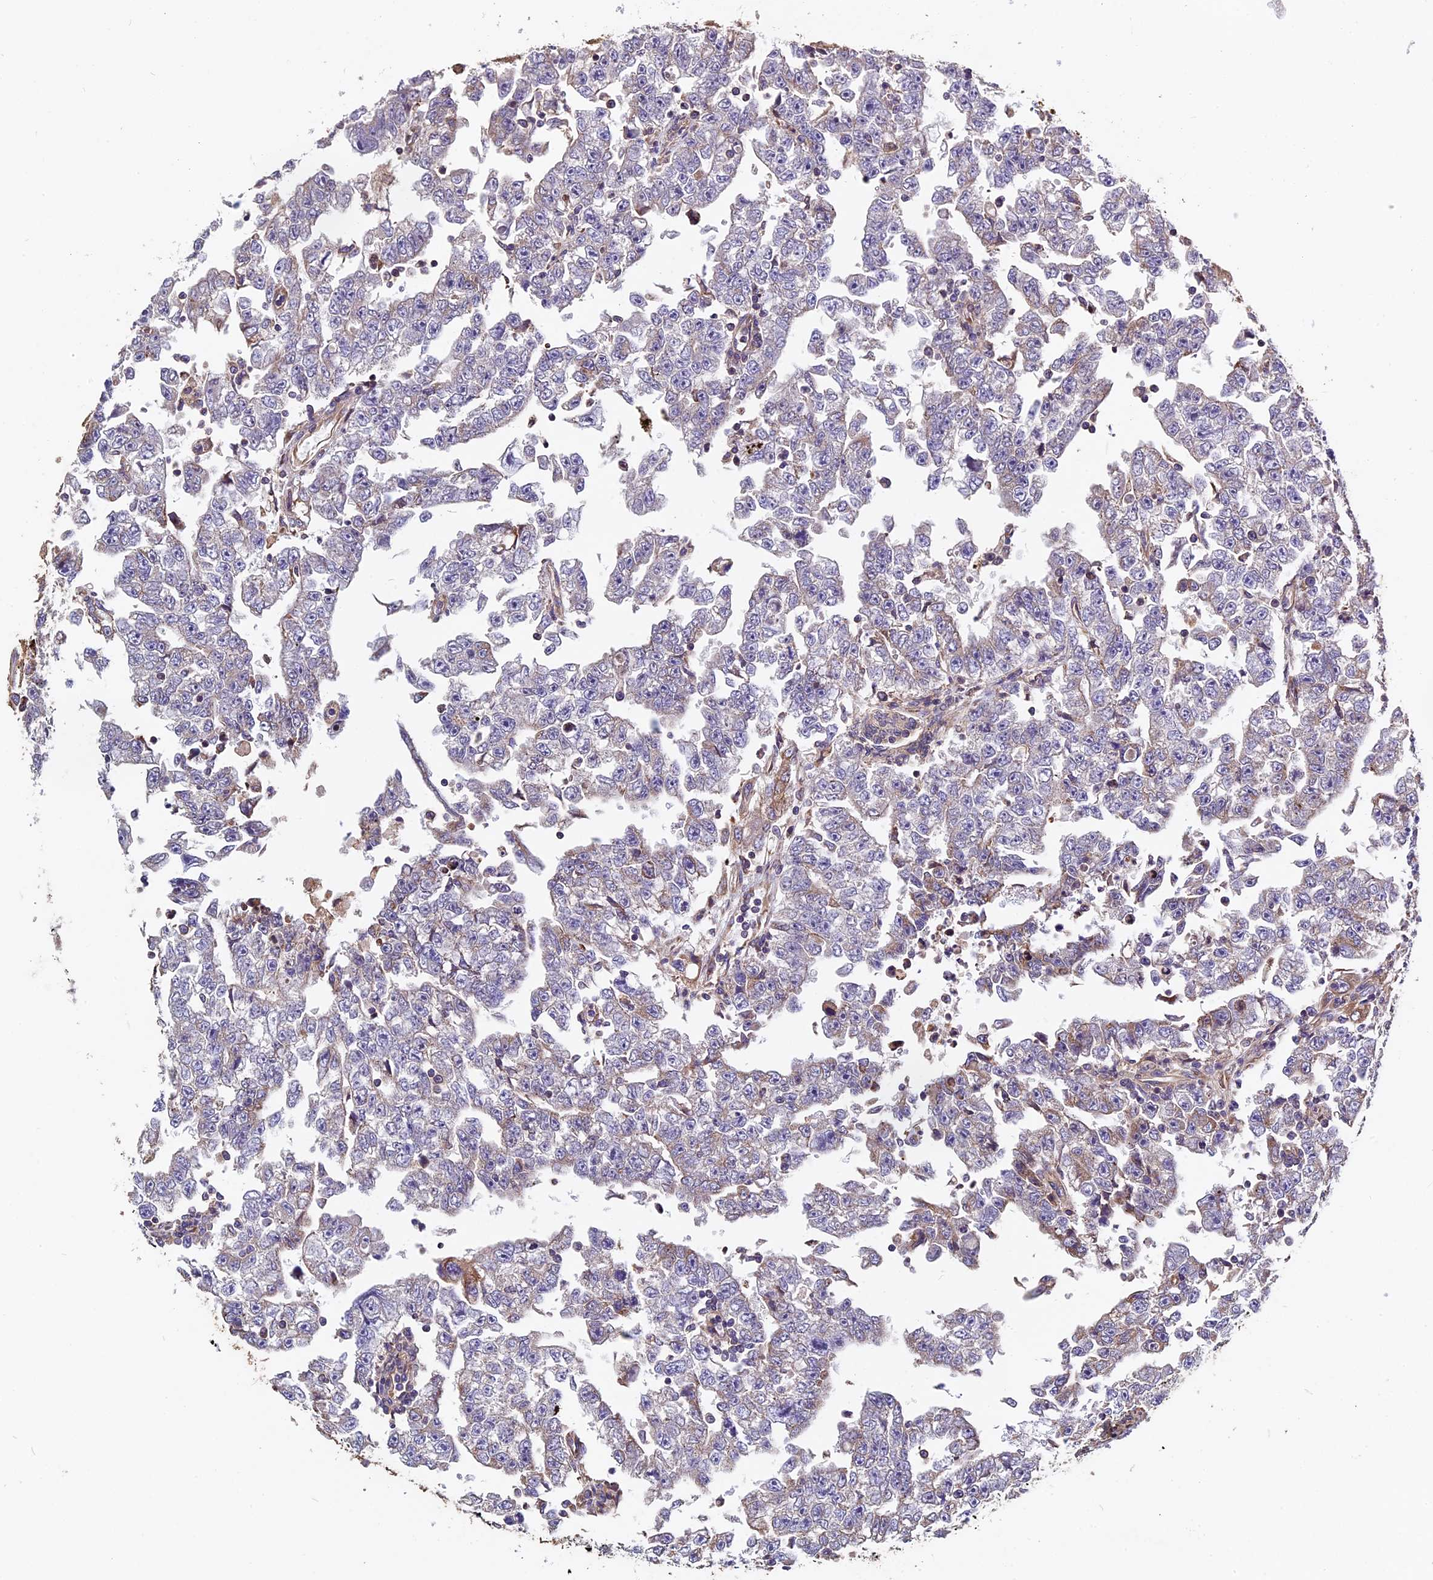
{"staining": {"intensity": "weak", "quantity": "<25%", "location": "cytoplasmic/membranous"}, "tissue": "testis cancer", "cell_type": "Tumor cells", "image_type": "cancer", "snomed": [{"axis": "morphology", "description": "Carcinoma, Embryonal, NOS"}, {"axis": "topography", "description": "Testis"}], "caption": "IHC of embryonal carcinoma (testis) exhibits no expression in tumor cells. Brightfield microscopy of immunohistochemistry (IHC) stained with DAB (3,3'-diaminobenzidine) (brown) and hematoxylin (blue), captured at high magnification.", "gene": "CCDC153", "patient": {"sex": "male", "age": 25}}